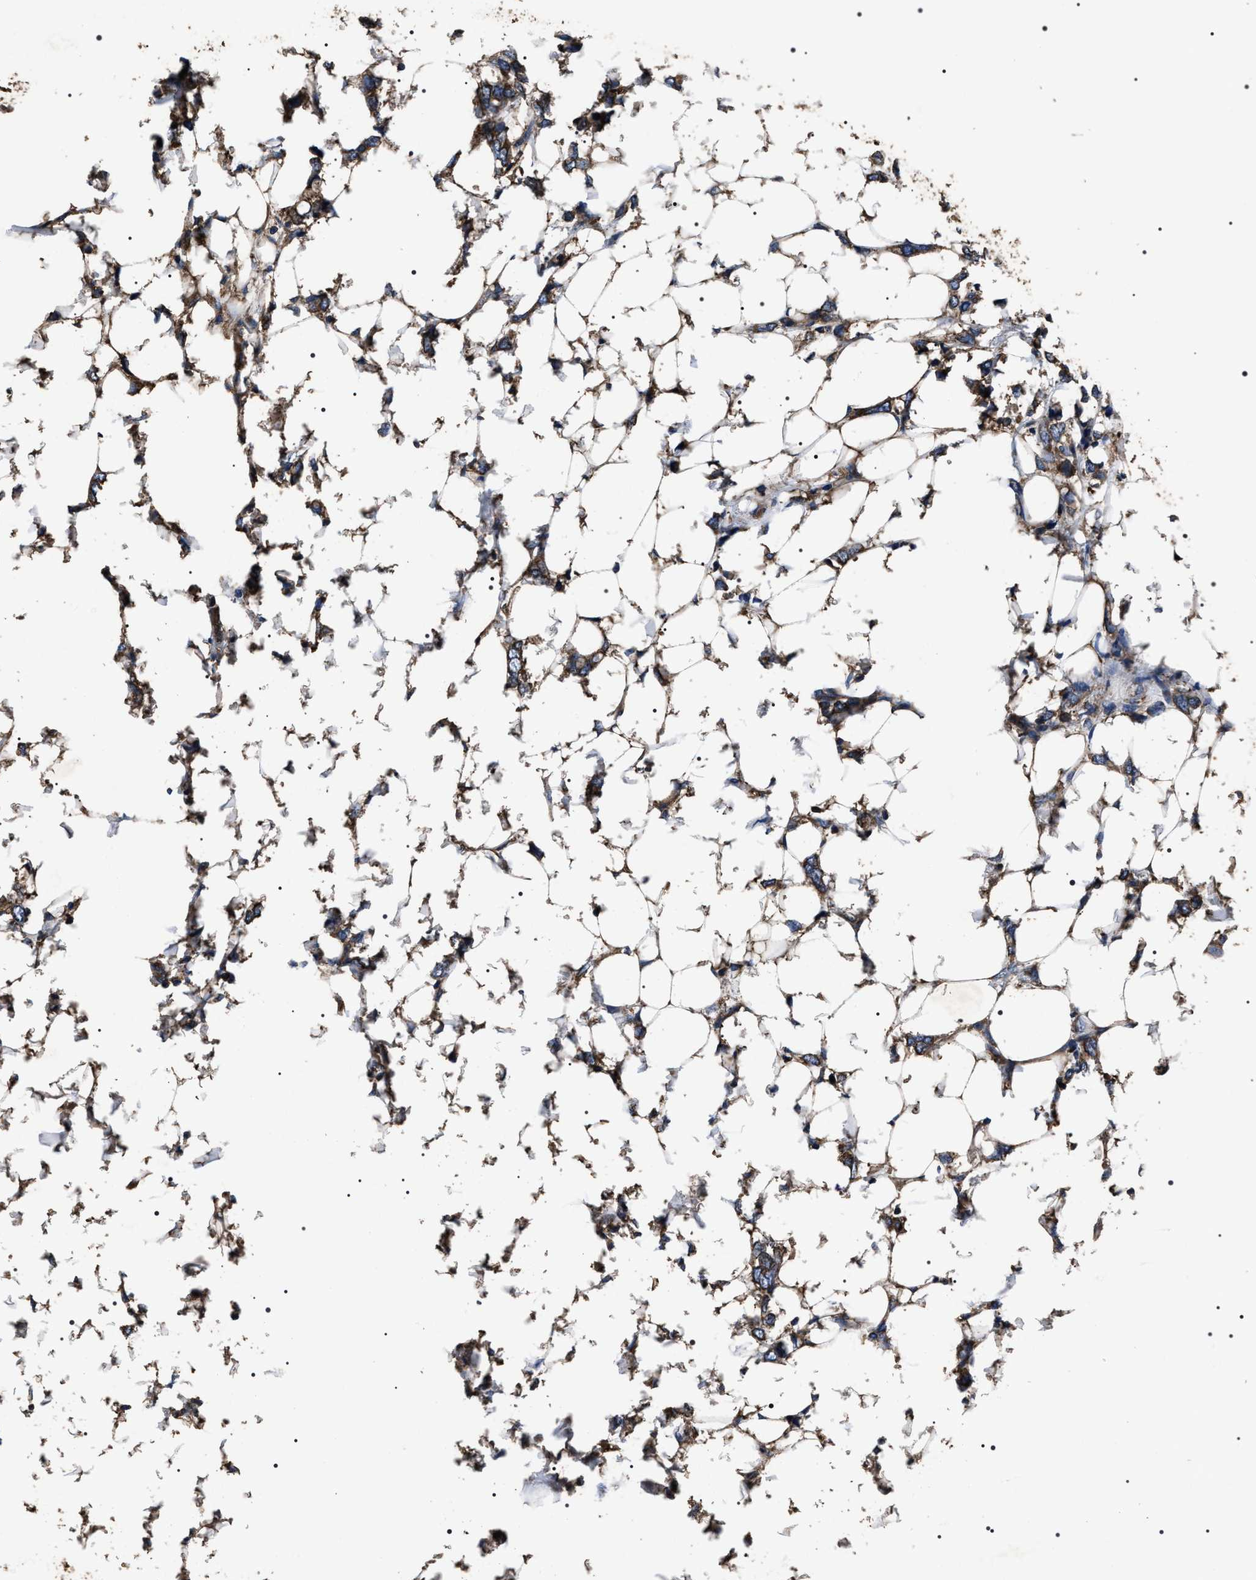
{"staining": {"intensity": "moderate", "quantity": ">75%", "location": "cytoplasmic/membranous"}, "tissue": "breast cancer", "cell_type": "Tumor cells", "image_type": "cancer", "snomed": [{"axis": "morphology", "description": "Normal tissue, NOS"}, {"axis": "morphology", "description": "Lobular carcinoma"}, {"axis": "topography", "description": "Breast"}], "caption": "Human breast lobular carcinoma stained with a brown dye displays moderate cytoplasmic/membranous positive positivity in about >75% of tumor cells.", "gene": "HSCB", "patient": {"sex": "female", "age": 47}}